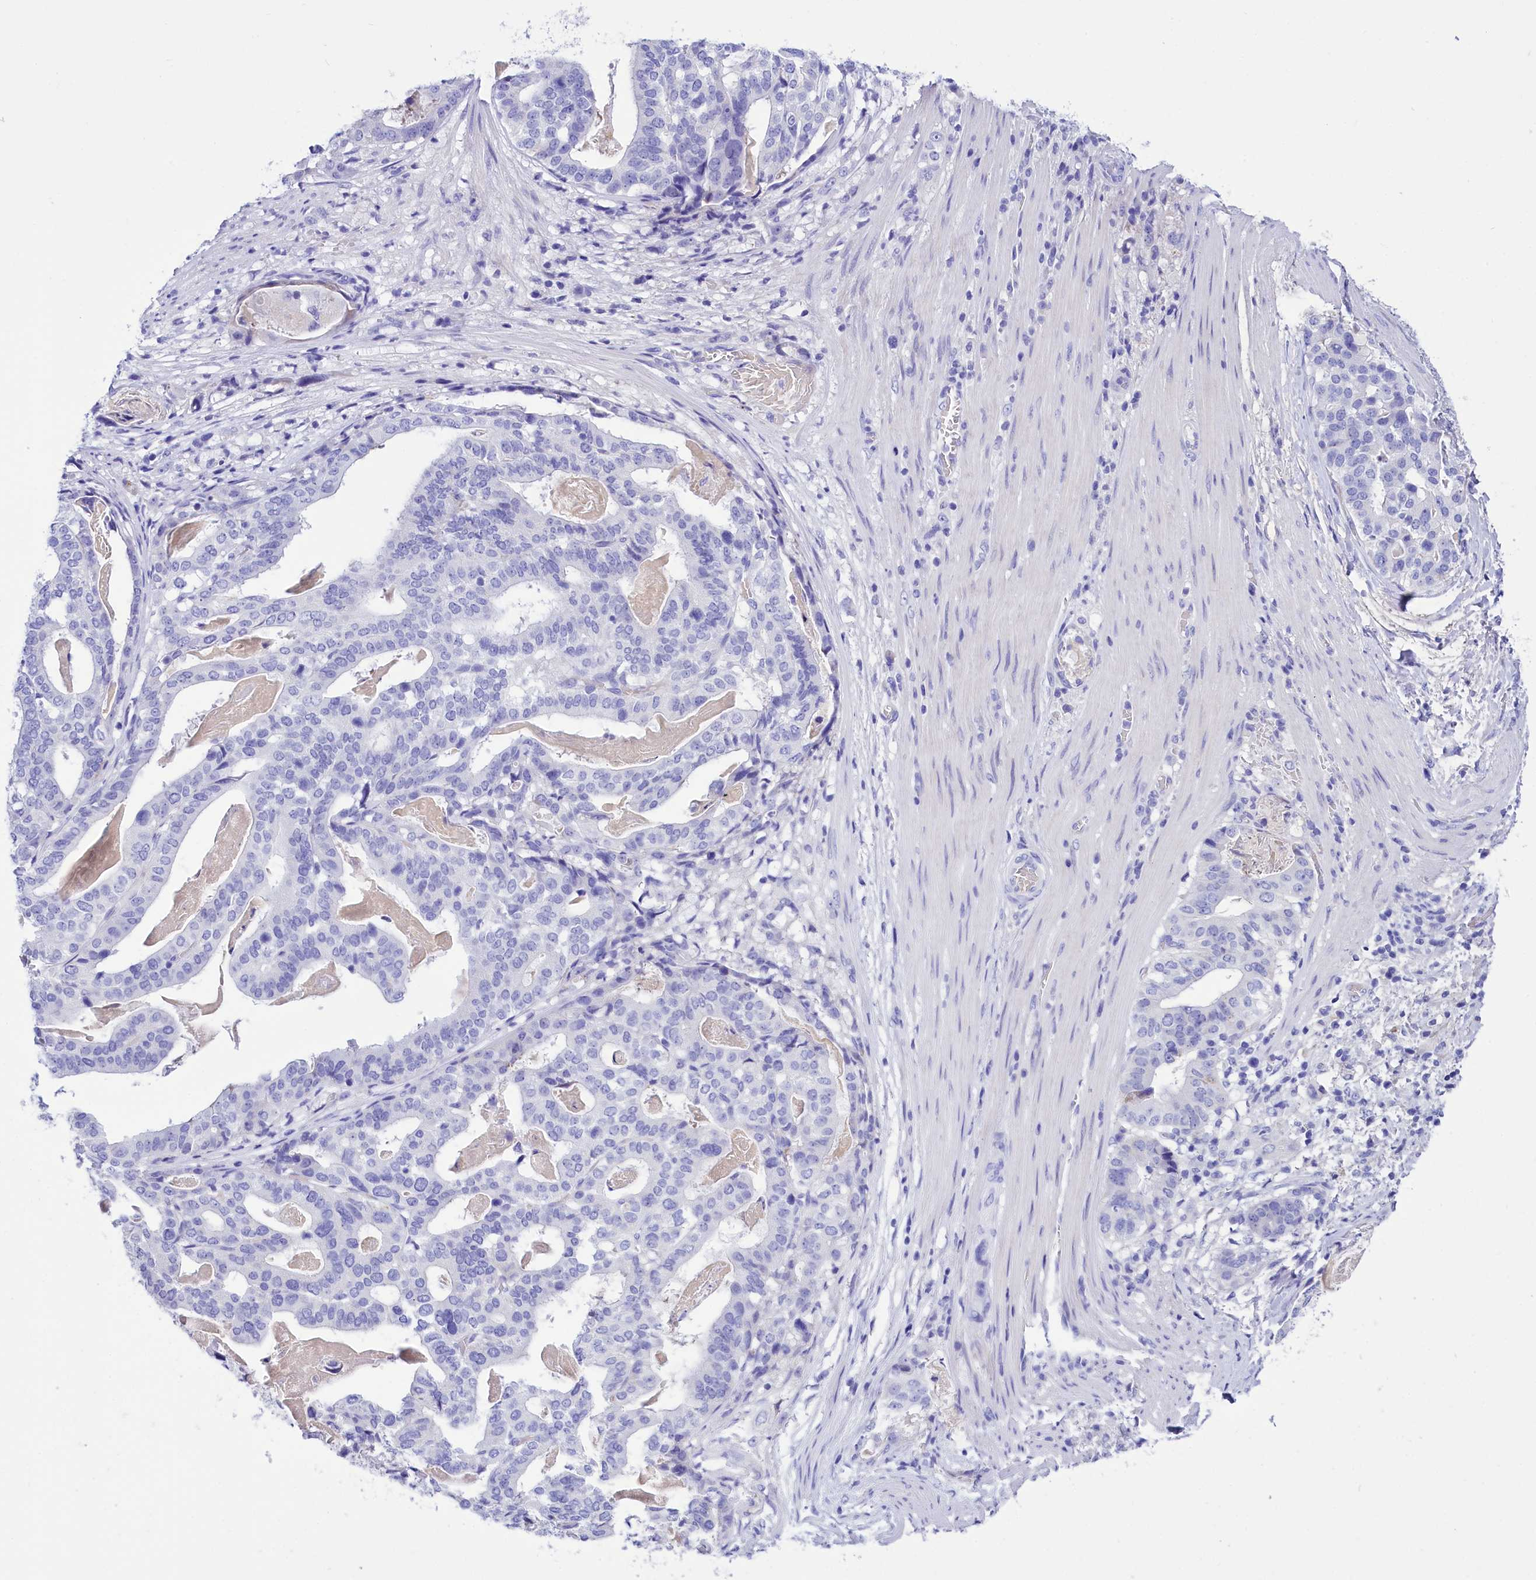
{"staining": {"intensity": "negative", "quantity": "none", "location": "none"}, "tissue": "stomach cancer", "cell_type": "Tumor cells", "image_type": "cancer", "snomed": [{"axis": "morphology", "description": "Adenocarcinoma, NOS"}, {"axis": "topography", "description": "Stomach"}], "caption": "The immunohistochemistry histopathology image has no significant staining in tumor cells of adenocarcinoma (stomach) tissue.", "gene": "TTC36", "patient": {"sex": "male", "age": 48}}